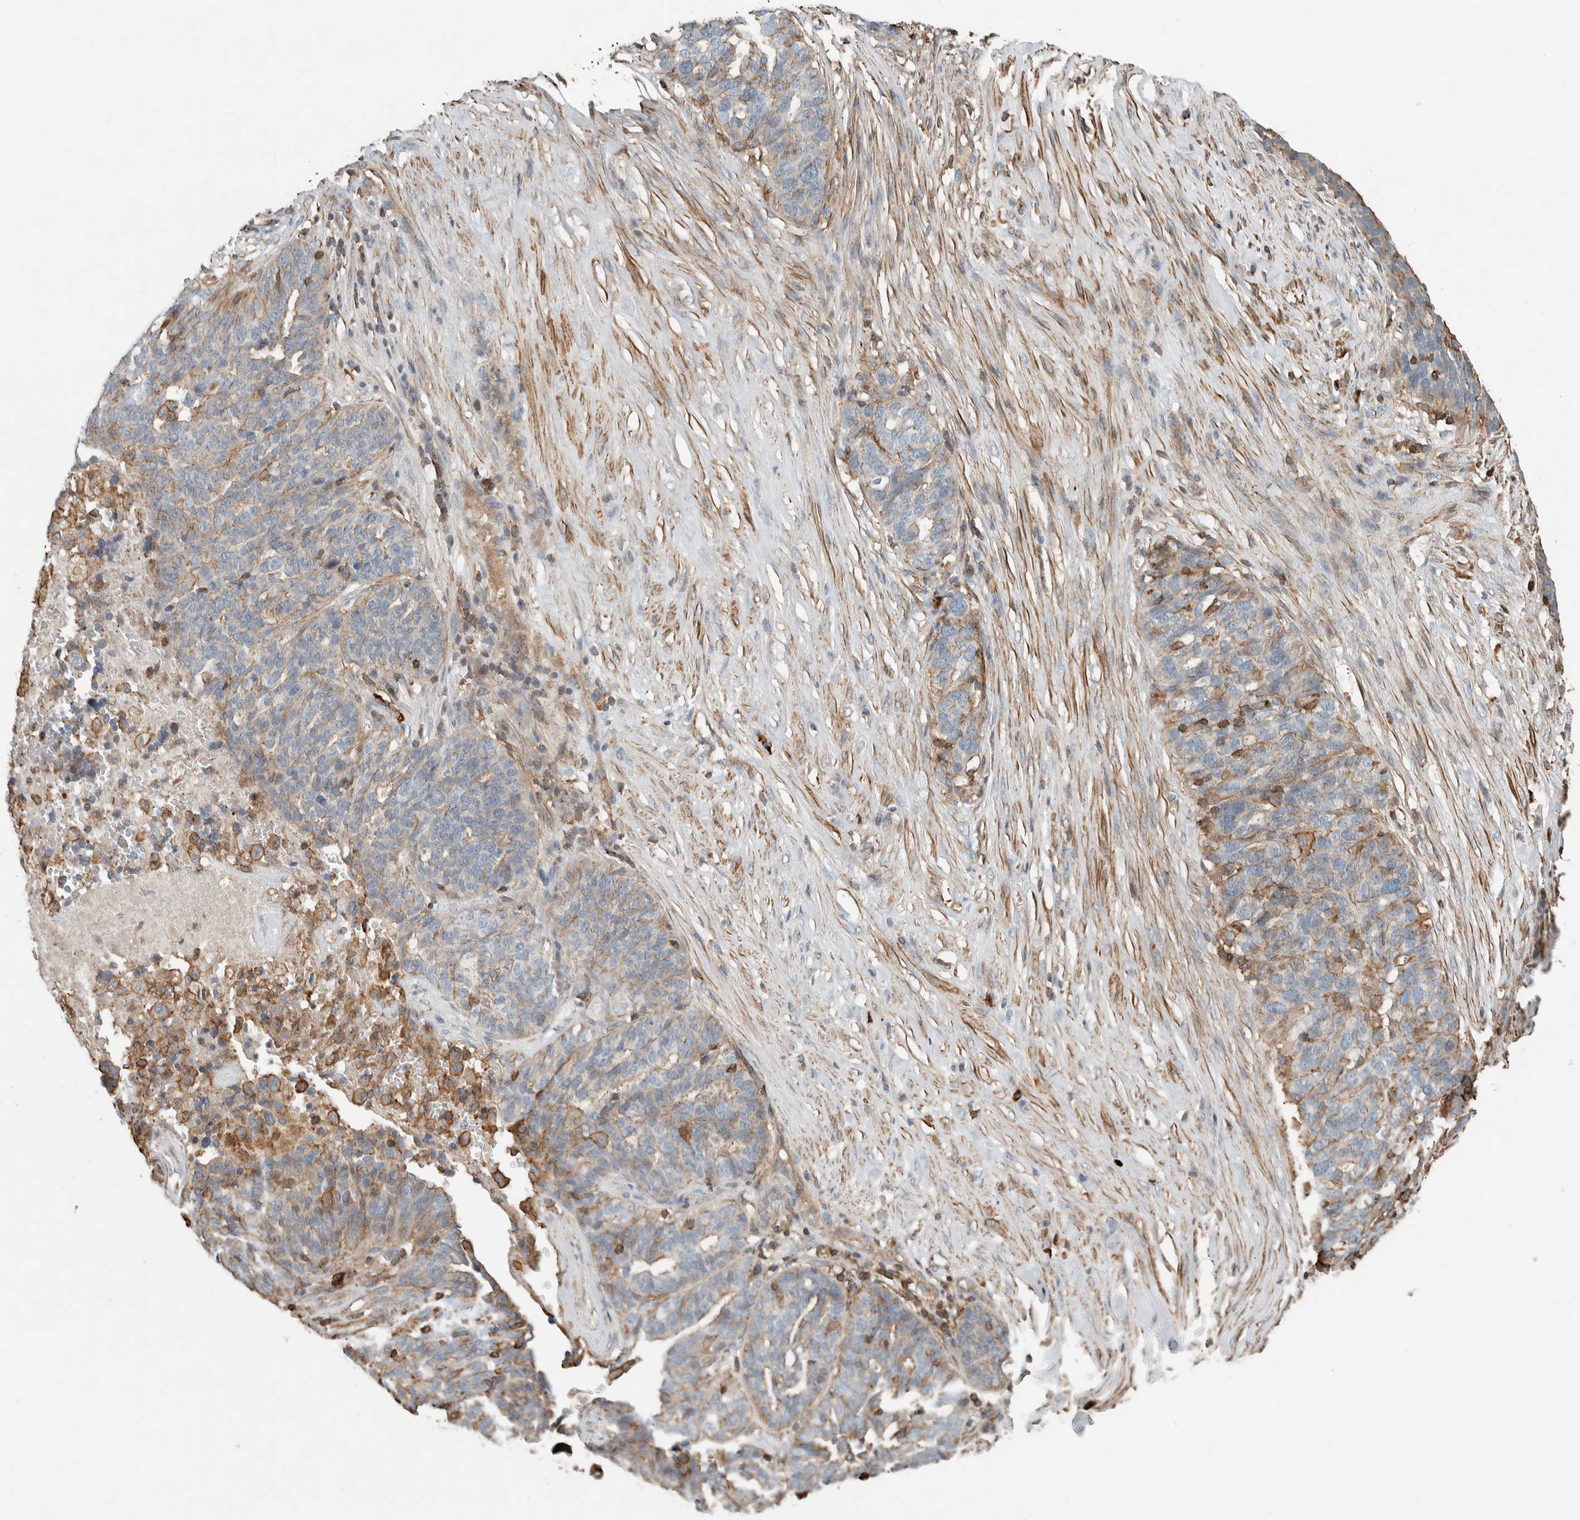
{"staining": {"intensity": "moderate", "quantity": "<25%", "location": "cytoplasmic/membranous"}, "tissue": "ovarian cancer", "cell_type": "Tumor cells", "image_type": "cancer", "snomed": [{"axis": "morphology", "description": "Cystadenocarcinoma, serous, NOS"}, {"axis": "topography", "description": "Ovary"}], "caption": "DAB immunohistochemical staining of serous cystadenocarcinoma (ovarian) exhibits moderate cytoplasmic/membranous protein staining in approximately <25% of tumor cells.", "gene": "CTBP2", "patient": {"sex": "female", "age": 59}}